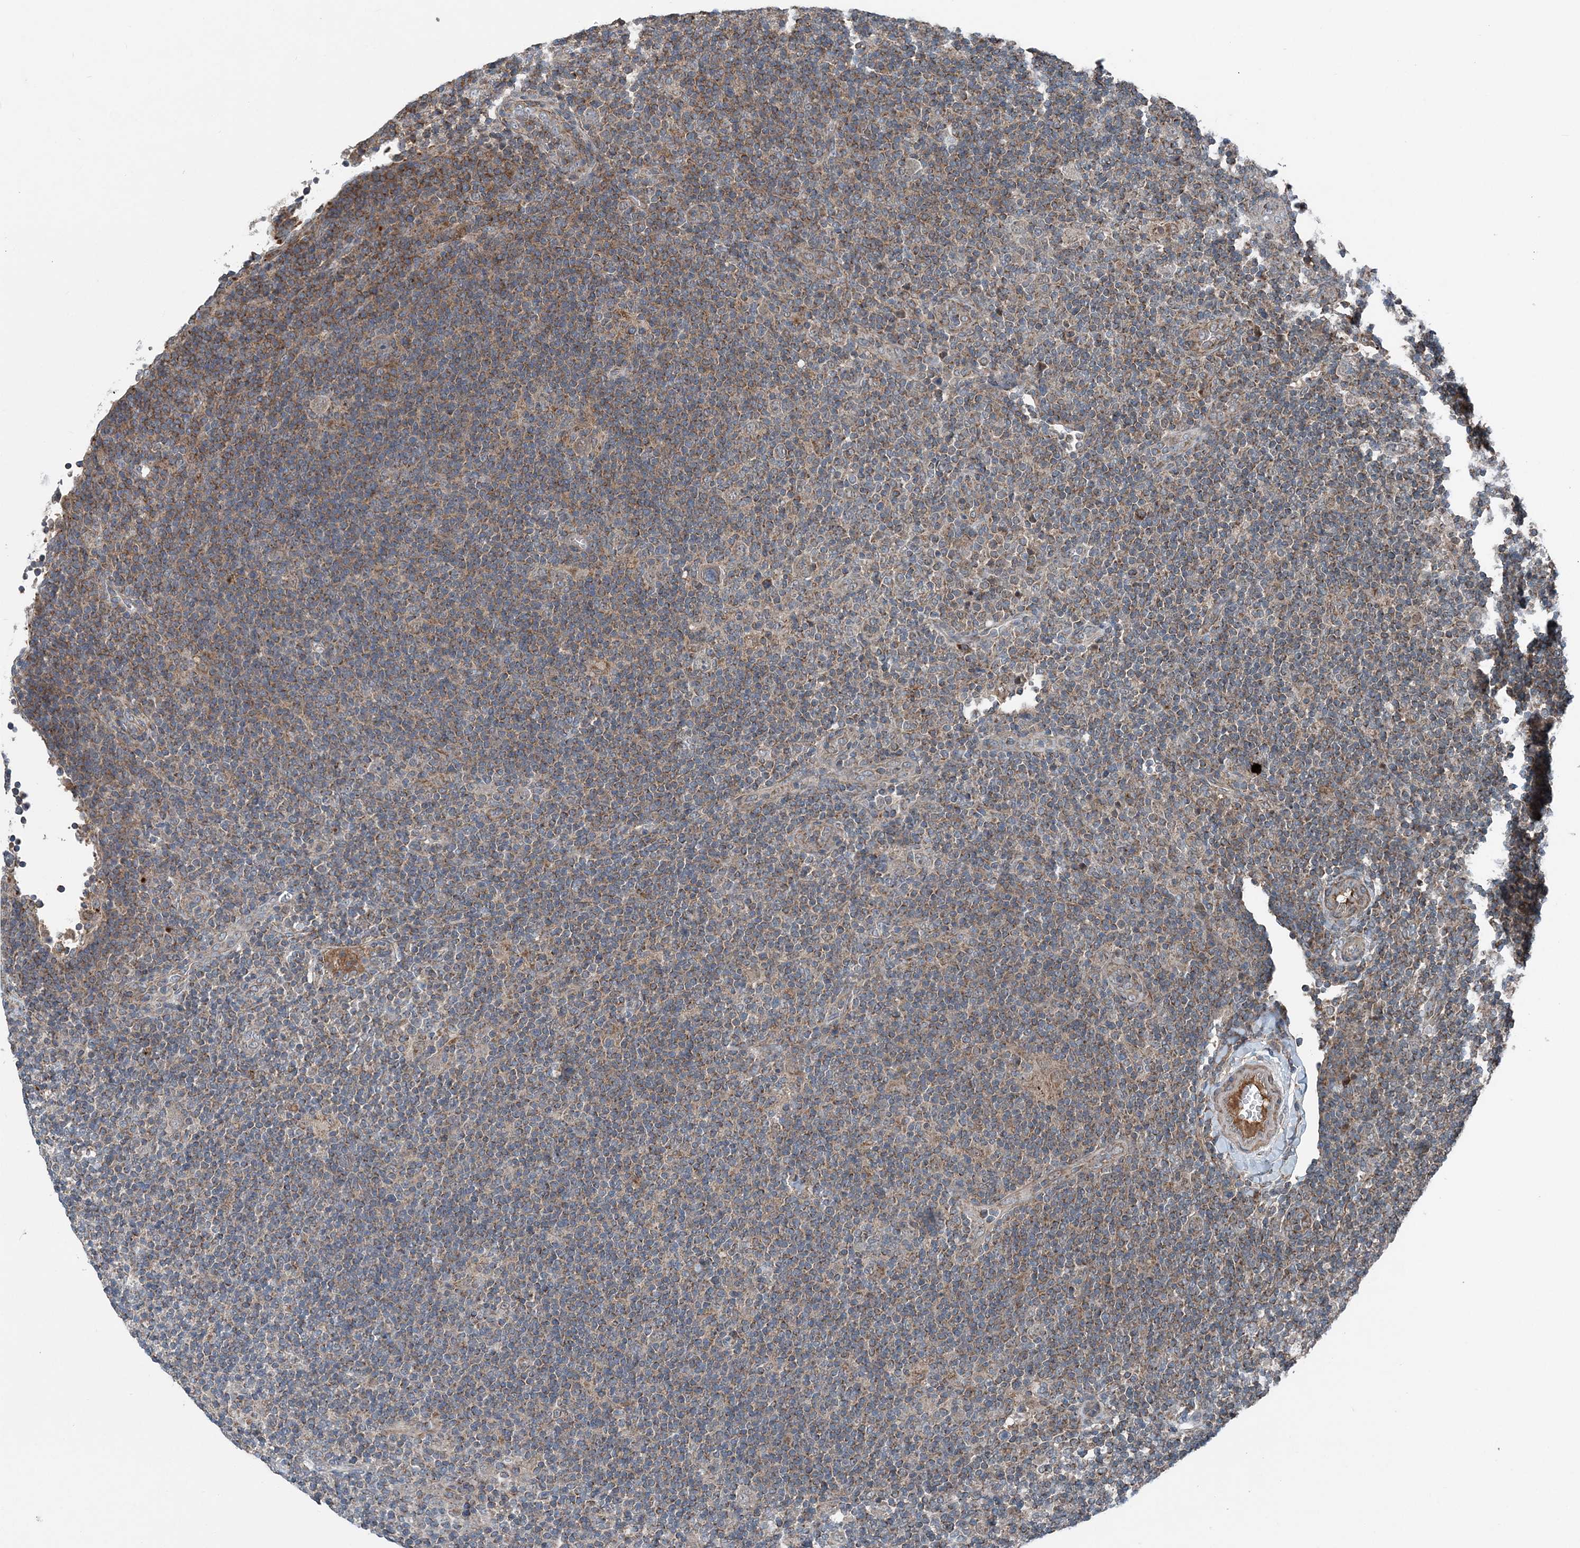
{"staining": {"intensity": "negative", "quantity": "none", "location": "none"}, "tissue": "lymphoma", "cell_type": "Tumor cells", "image_type": "cancer", "snomed": [{"axis": "morphology", "description": "Hodgkin's disease, NOS"}, {"axis": "topography", "description": "Lymph node"}], "caption": "Tumor cells show no significant protein staining in lymphoma. (Stains: DAB IHC with hematoxylin counter stain, Microscopy: brightfield microscopy at high magnification).", "gene": "NDUFA2", "patient": {"sex": "female", "age": 57}}